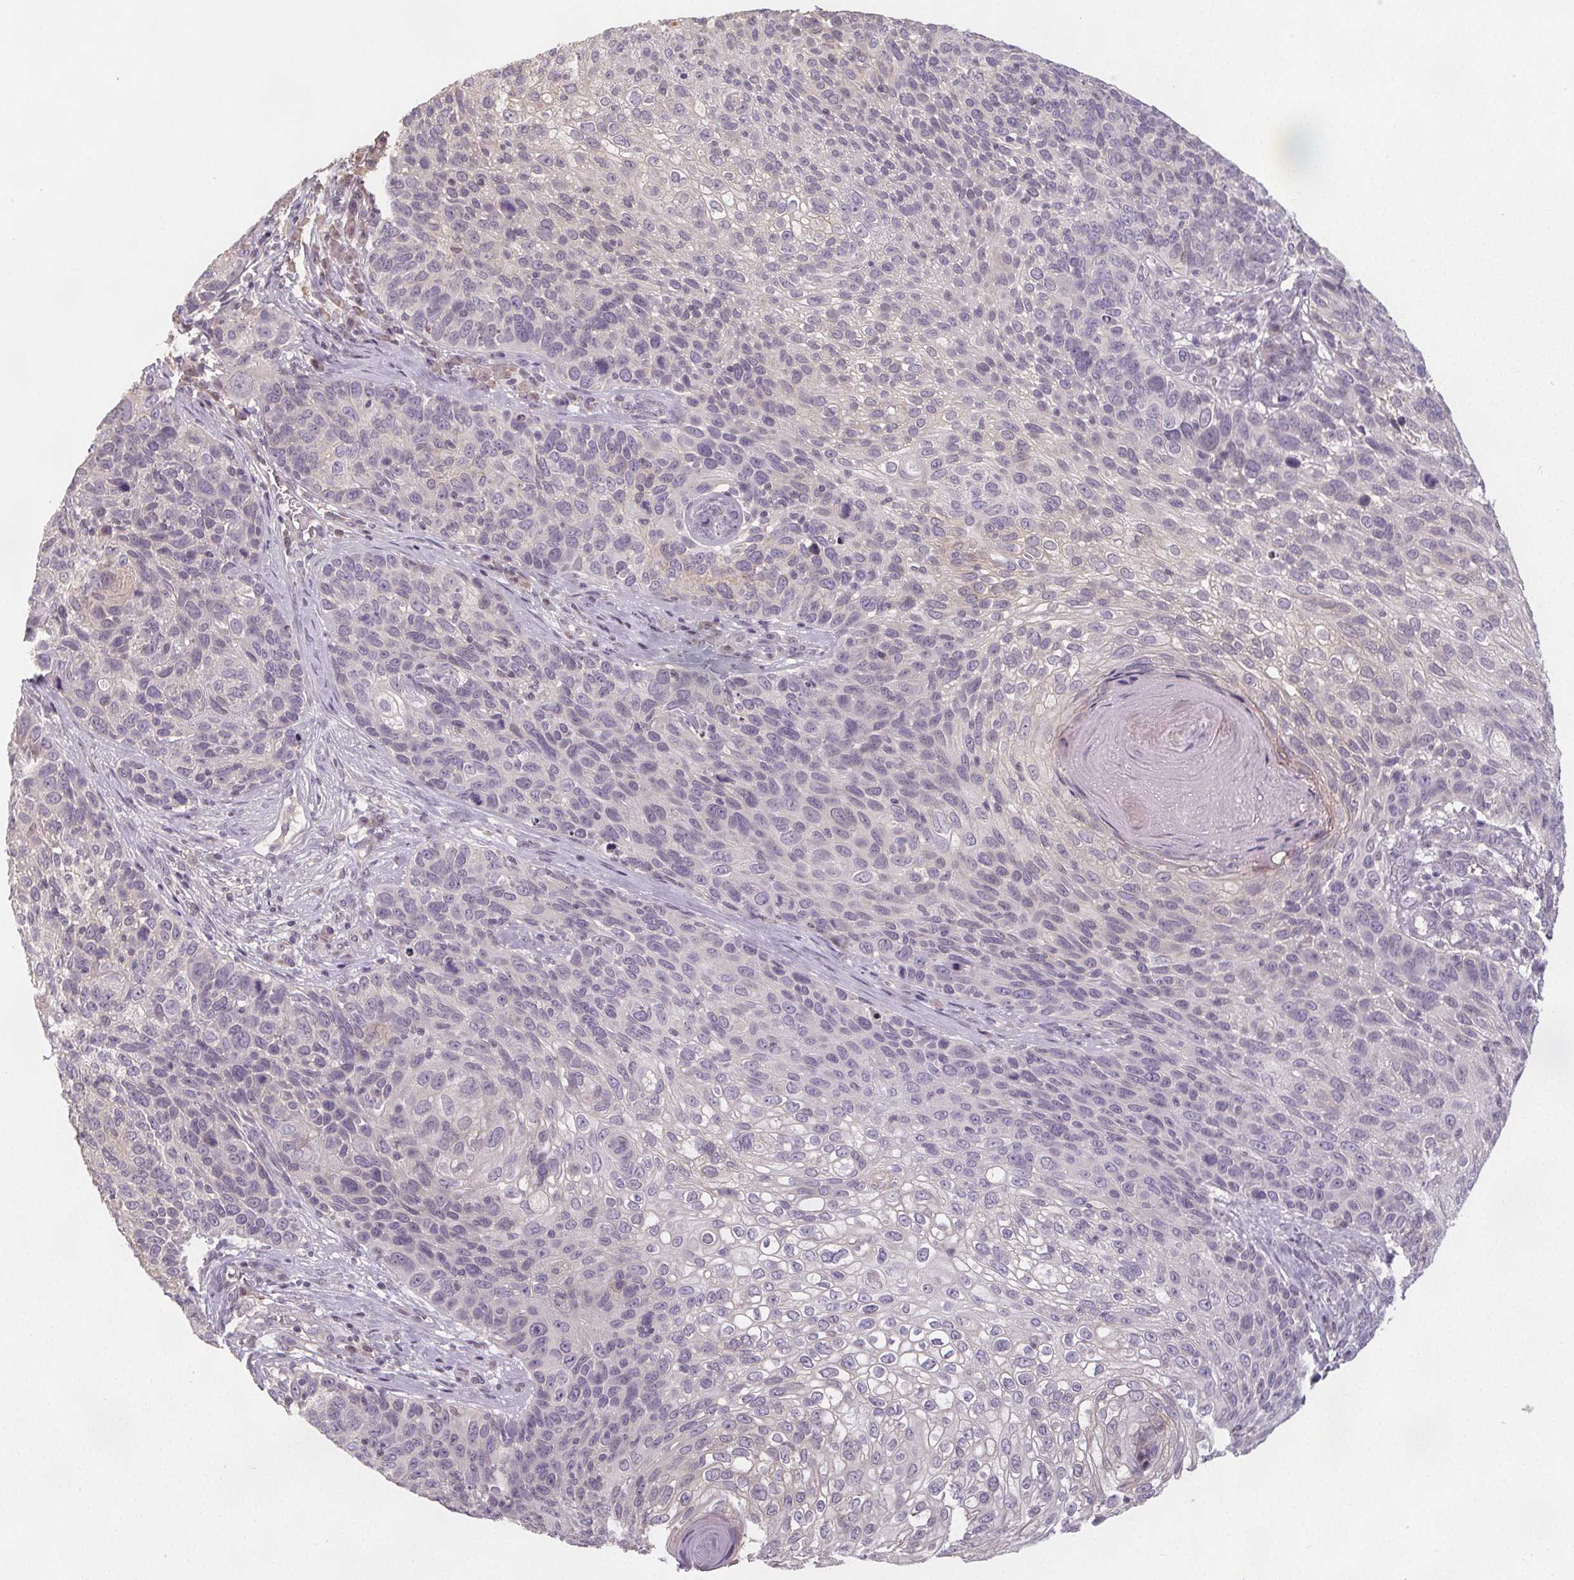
{"staining": {"intensity": "negative", "quantity": "none", "location": "none"}, "tissue": "skin cancer", "cell_type": "Tumor cells", "image_type": "cancer", "snomed": [{"axis": "morphology", "description": "Squamous cell carcinoma, NOS"}, {"axis": "topography", "description": "Skin"}], "caption": "Squamous cell carcinoma (skin) was stained to show a protein in brown. There is no significant staining in tumor cells.", "gene": "SLC26A2", "patient": {"sex": "male", "age": 92}}